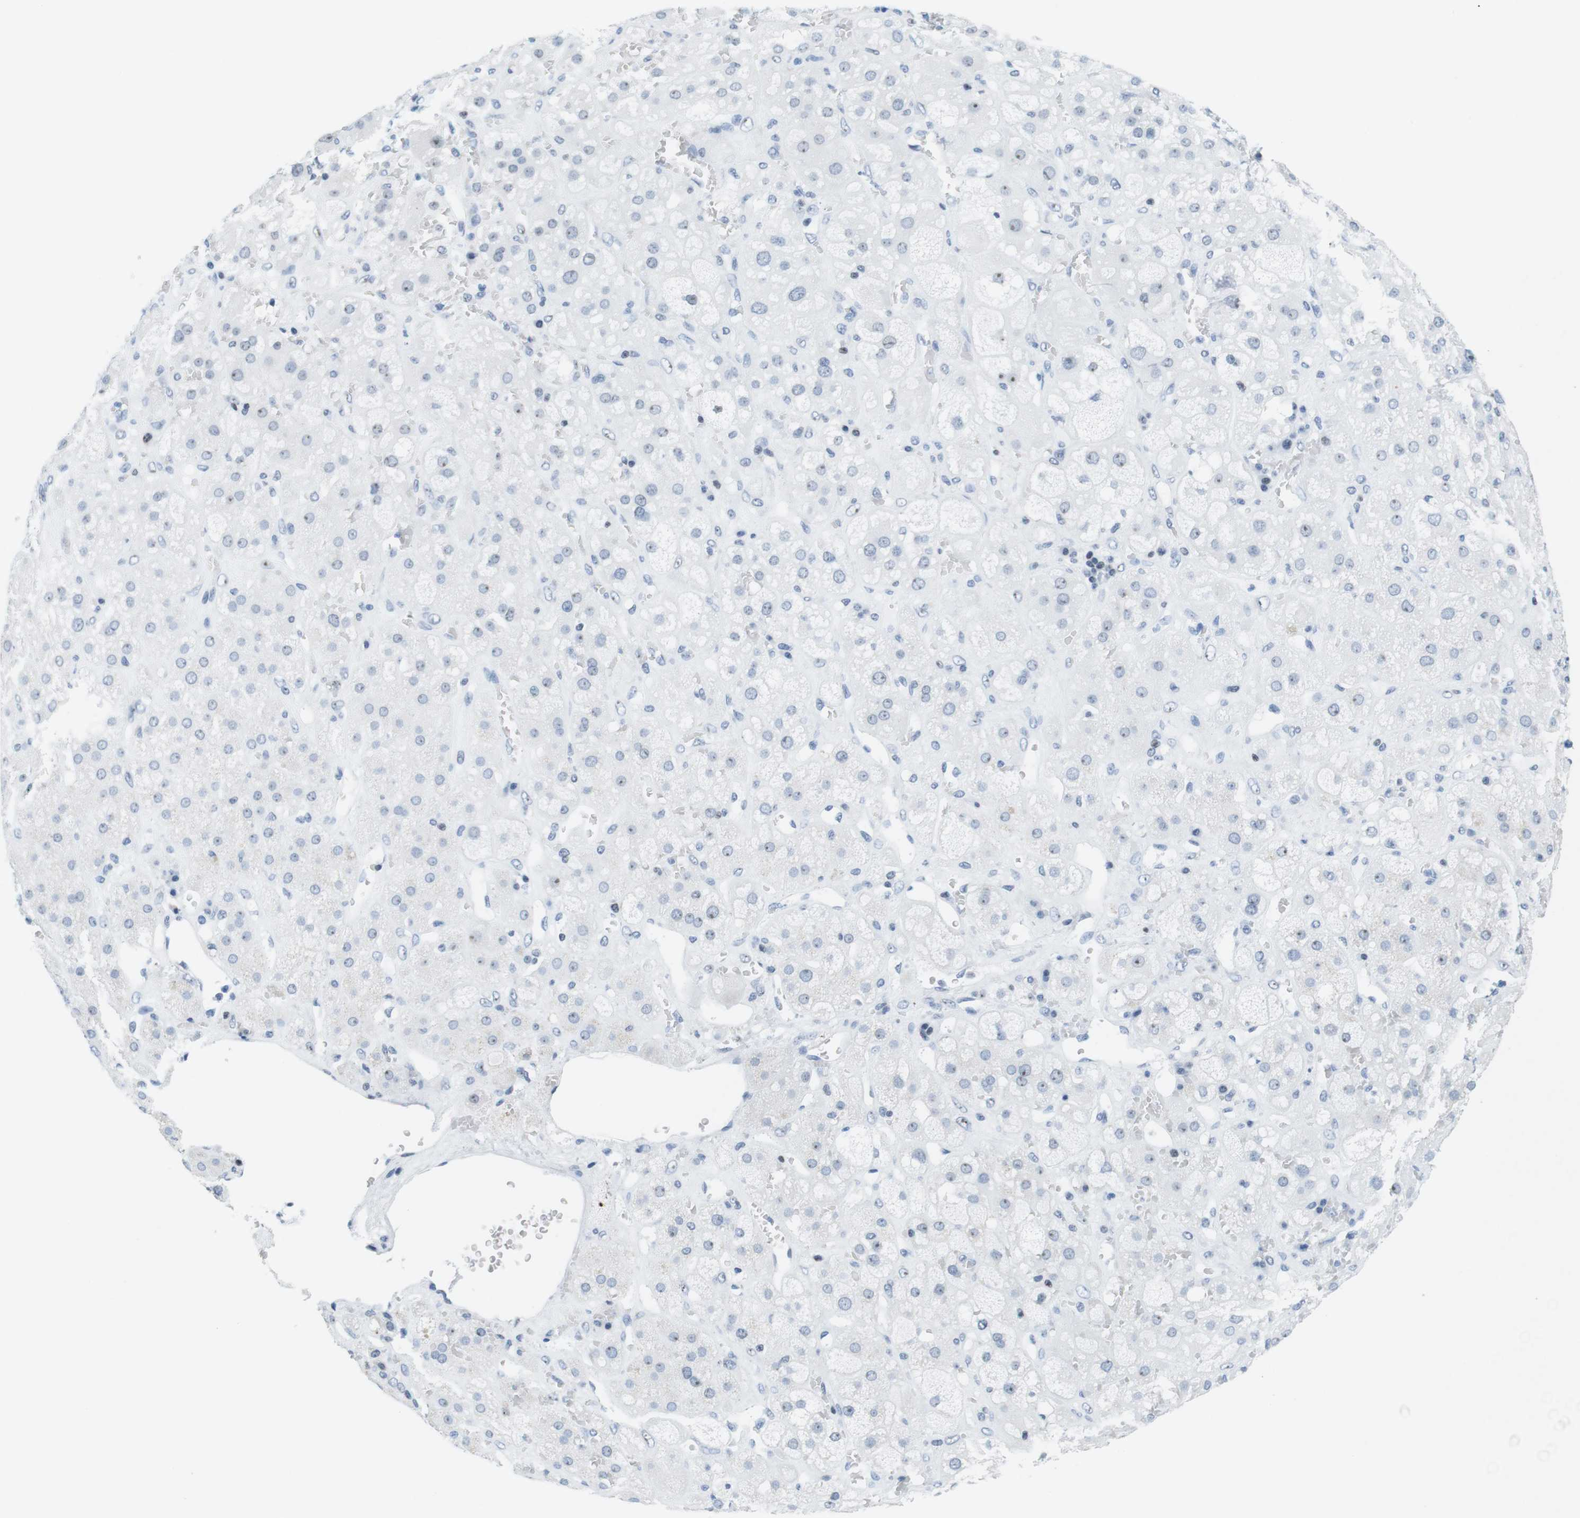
{"staining": {"intensity": "weak", "quantity": "<25%", "location": "nuclear"}, "tissue": "adrenal gland", "cell_type": "Glandular cells", "image_type": "normal", "snomed": [{"axis": "morphology", "description": "Normal tissue, NOS"}, {"axis": "topography", "description": "Adrenal gland"}], "caption": "High power microscopy image of an IHC image of unremarkable adrenal gland, revealing no significant staining in glandular cells. (Brightfield microscopy of DAB IHC at high magnification).", "gene": "NIFK", "patient": {"sex": "female", "age": 47}}